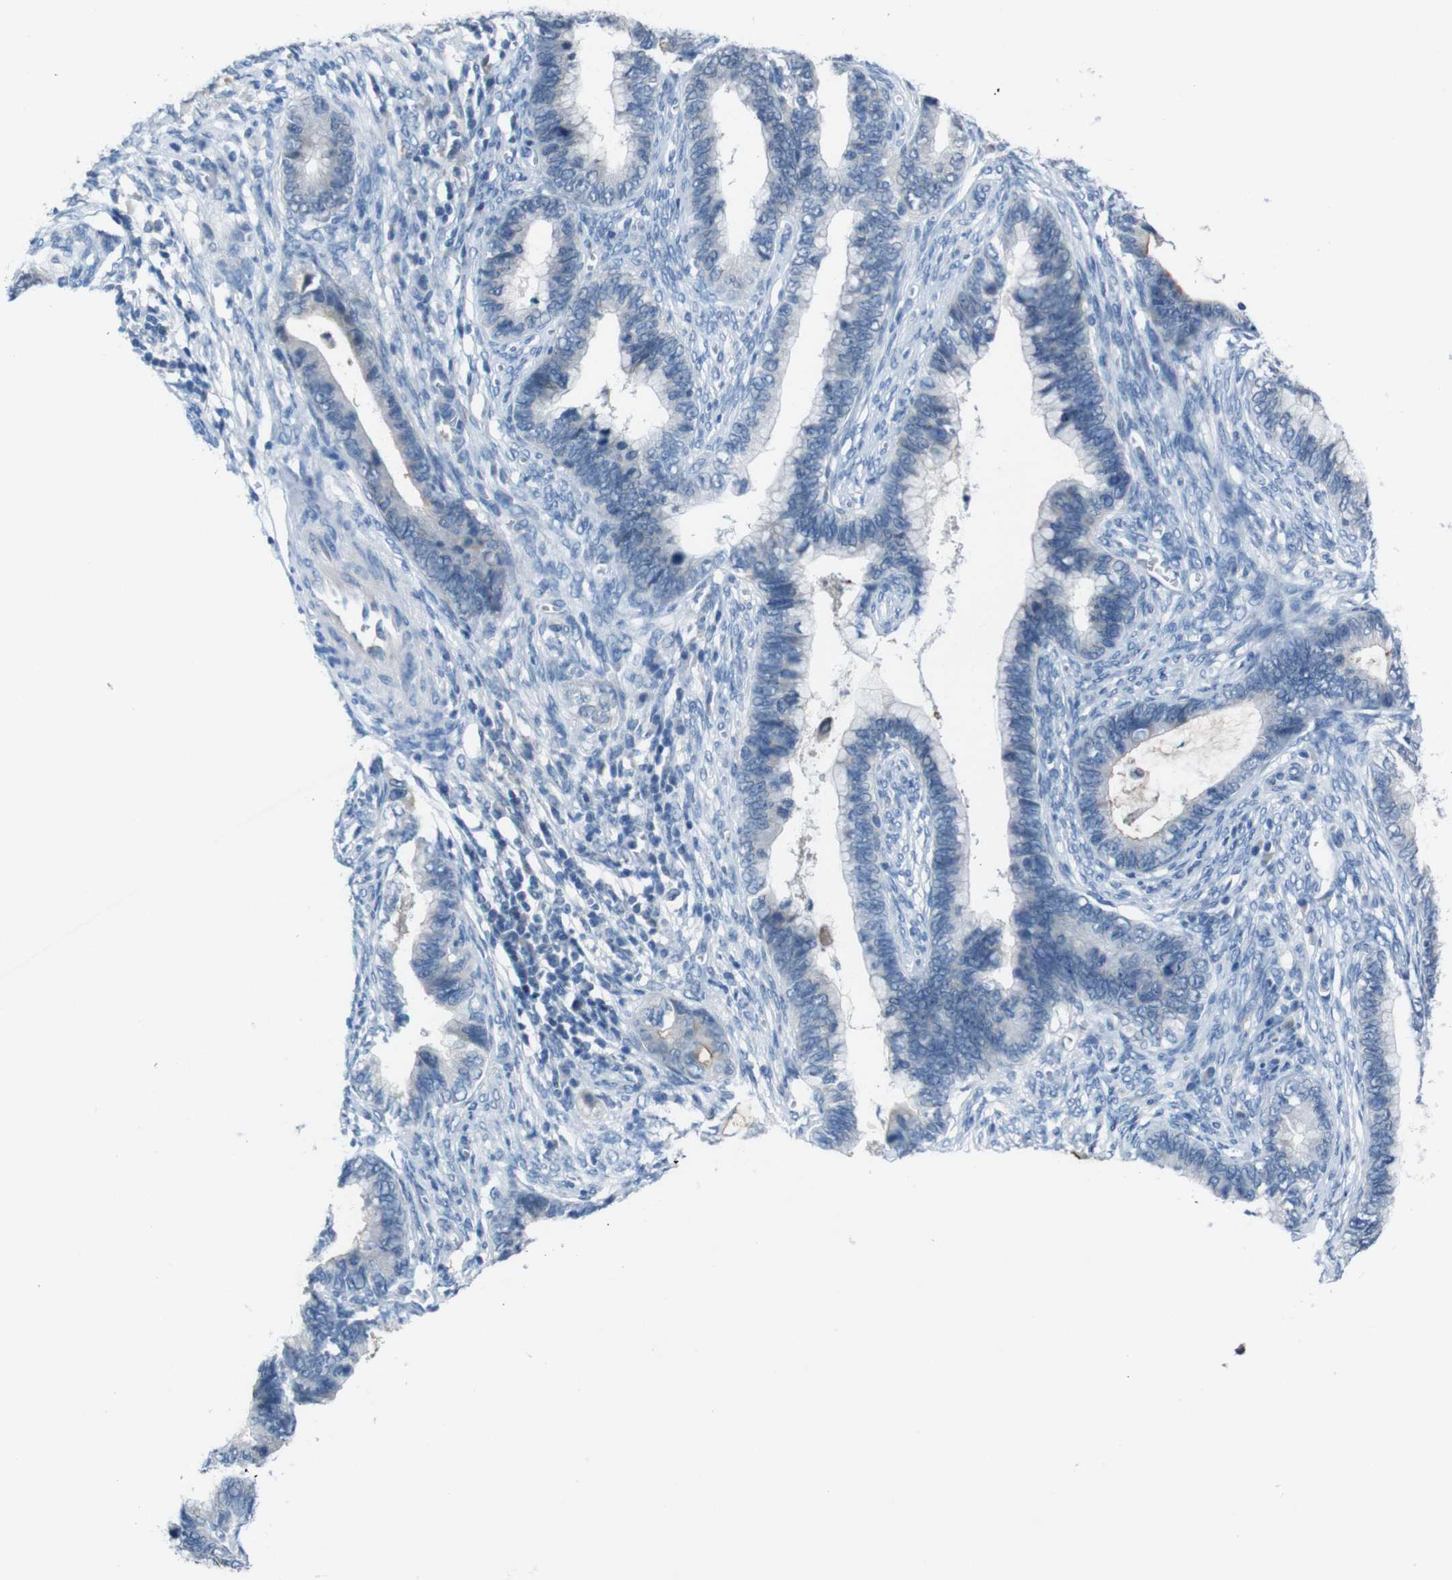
{"staining": {"intensity": "negative", "quantity": "none", "location": "none"}, "tissue": "cervical cancer", "cell_type": "Tumor cells", "image_type": "cancer", "snomed": [{"axis": "morphology", "description": "Adenocarcinoma, NOS"}, {"axis": "topography", "description": "Cervix"}], "caption": "An immunohistochemistry (IHC) image of adenocarcinoma (cervical) is shown. There is no staining in tumor cells of adenocarcinoma (cervical). (DAB (3,3'-diaminobenzidine) immunohistochemistry (IHC), high magnification).", "gene": "CDHR2", "patient": {"sex": "female", "age": 44}}